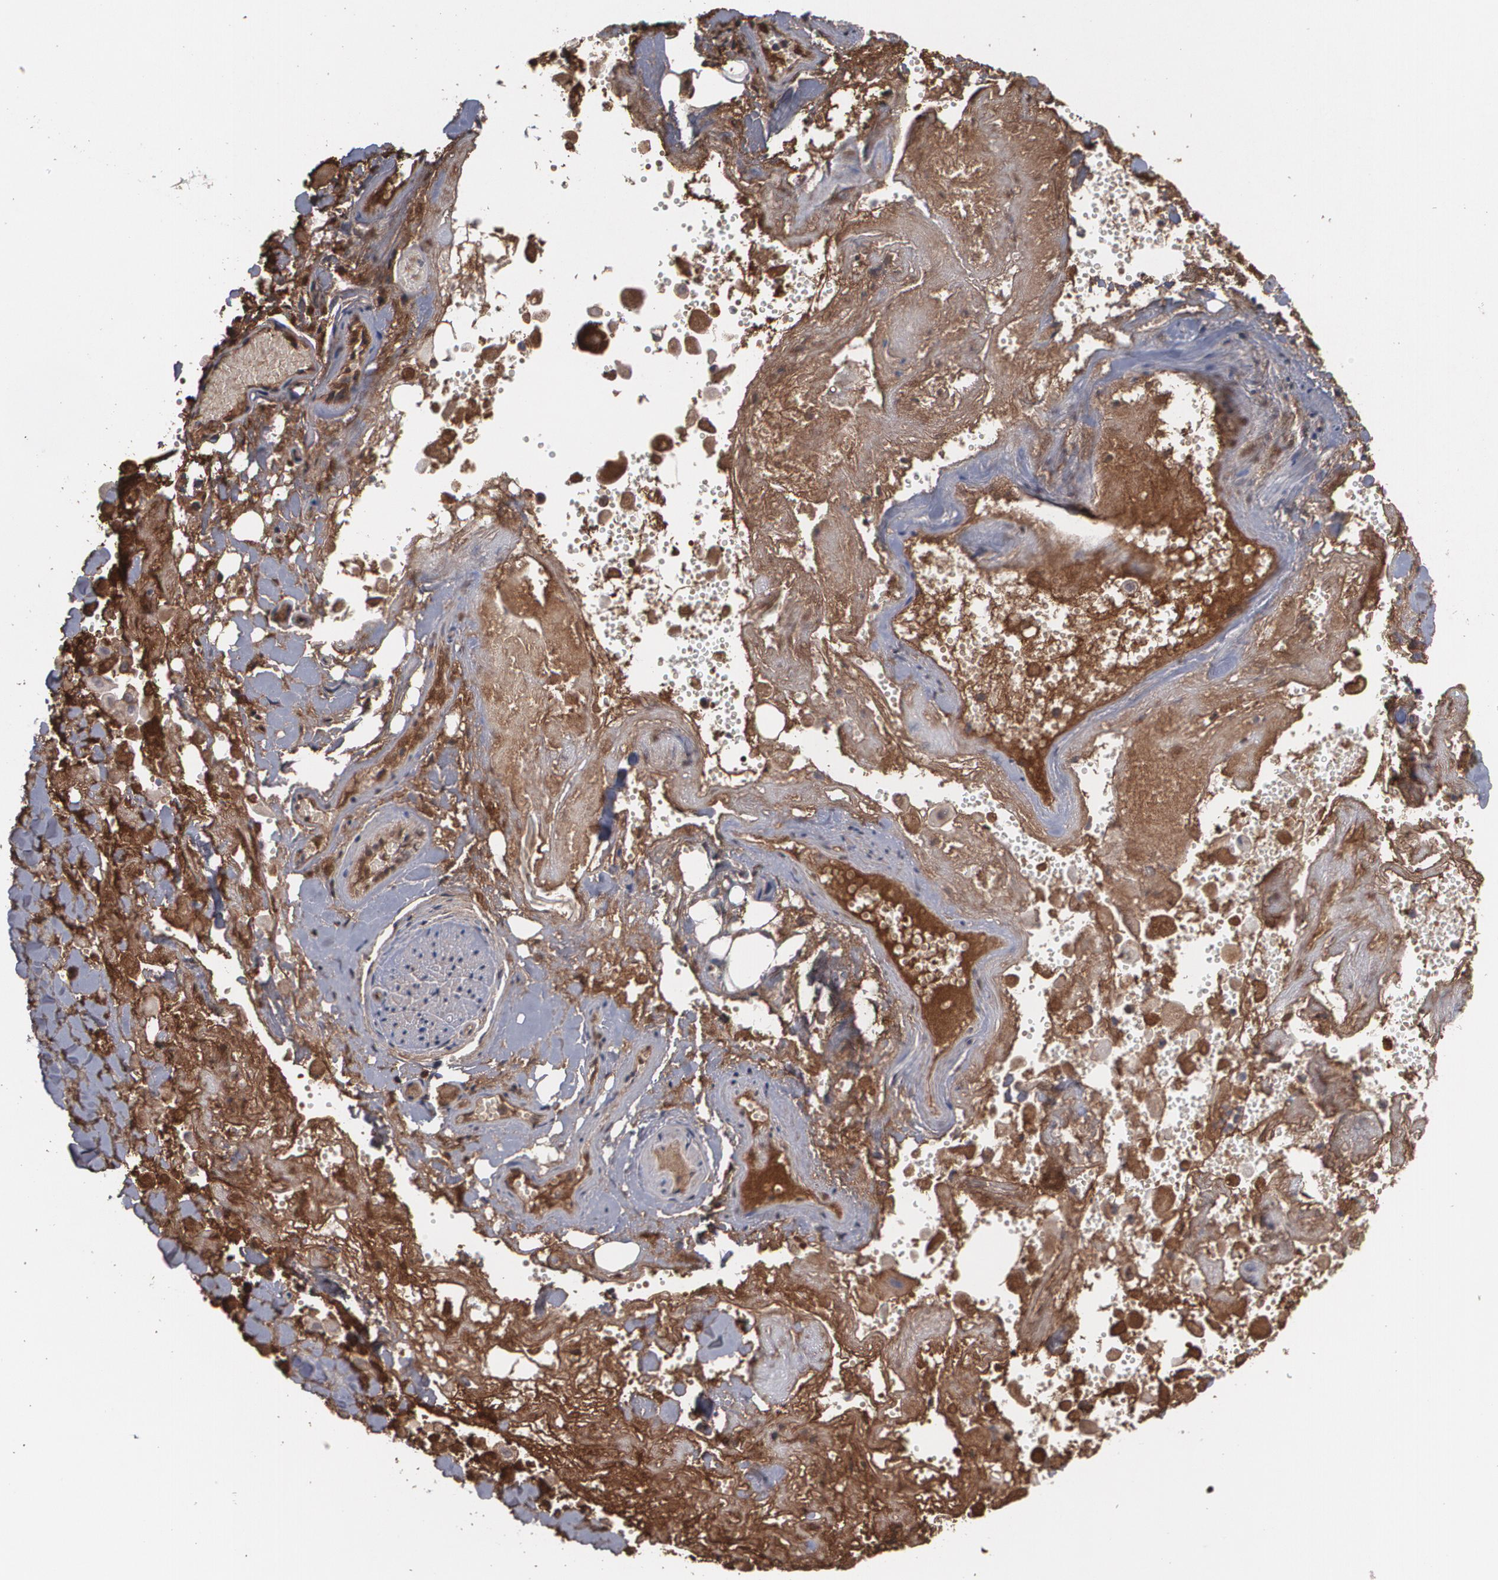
{"staining": {"intensity": "moderate", "quantity": ">75%", "location": "cytoplasmic/membranous"}, "tissue": "lung cancer", "cell_type": "Tumor cells", "image_type": "cancer", "snomed": [{"axis": "morphology", "description": "Adenocarcinoma, NOS"}, {"axis": "topography", "description": "Lung"}], "caption": "Tumor cells demonstrate medium levels of moderate cytoplasmic/membranous positivity in about >75% of cells in human adenocarcinoma (lung).", "gene": "ARF6", "patient": {"sex": "male", "age": 60}}